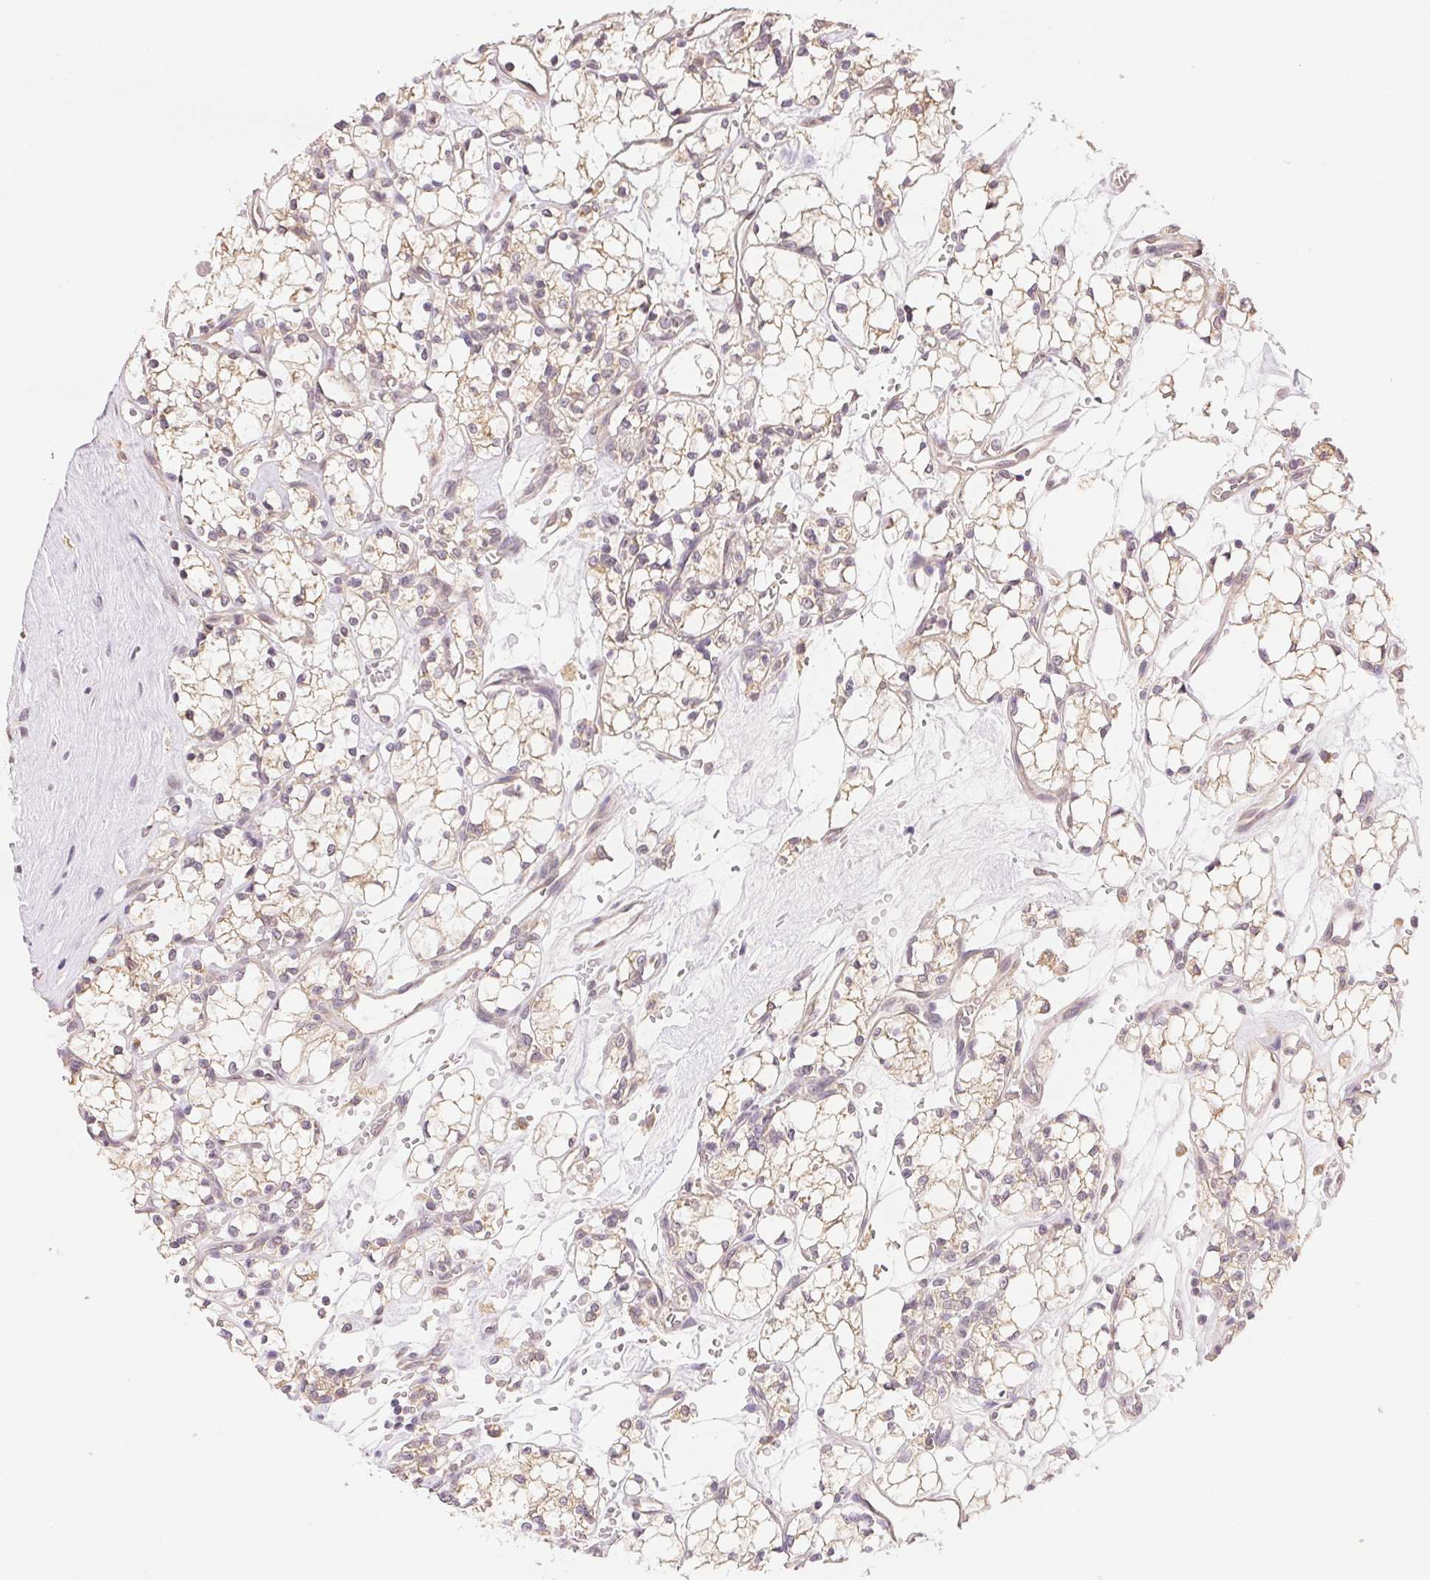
{"staining": {"intensity": "weak", "quantity": "<25%", "location": "cytoplasmic/membranous"}, "tissue": "renal cancer", "cell_type": "Tumor cells", "image_type": "cancer", "snomed": [{"axis": "morphology", "description": "Adenocarcinoma, NOS"}, {"axis": "topography", "description": "Kidney"}], "caption": "Renal cancer (adenocarcinoma) was stained to show a protein in brown. There is no significant positivity in tumor cells.", "gene": "SEZ6L2", "patient": {"sex": "female", "age": 69}}